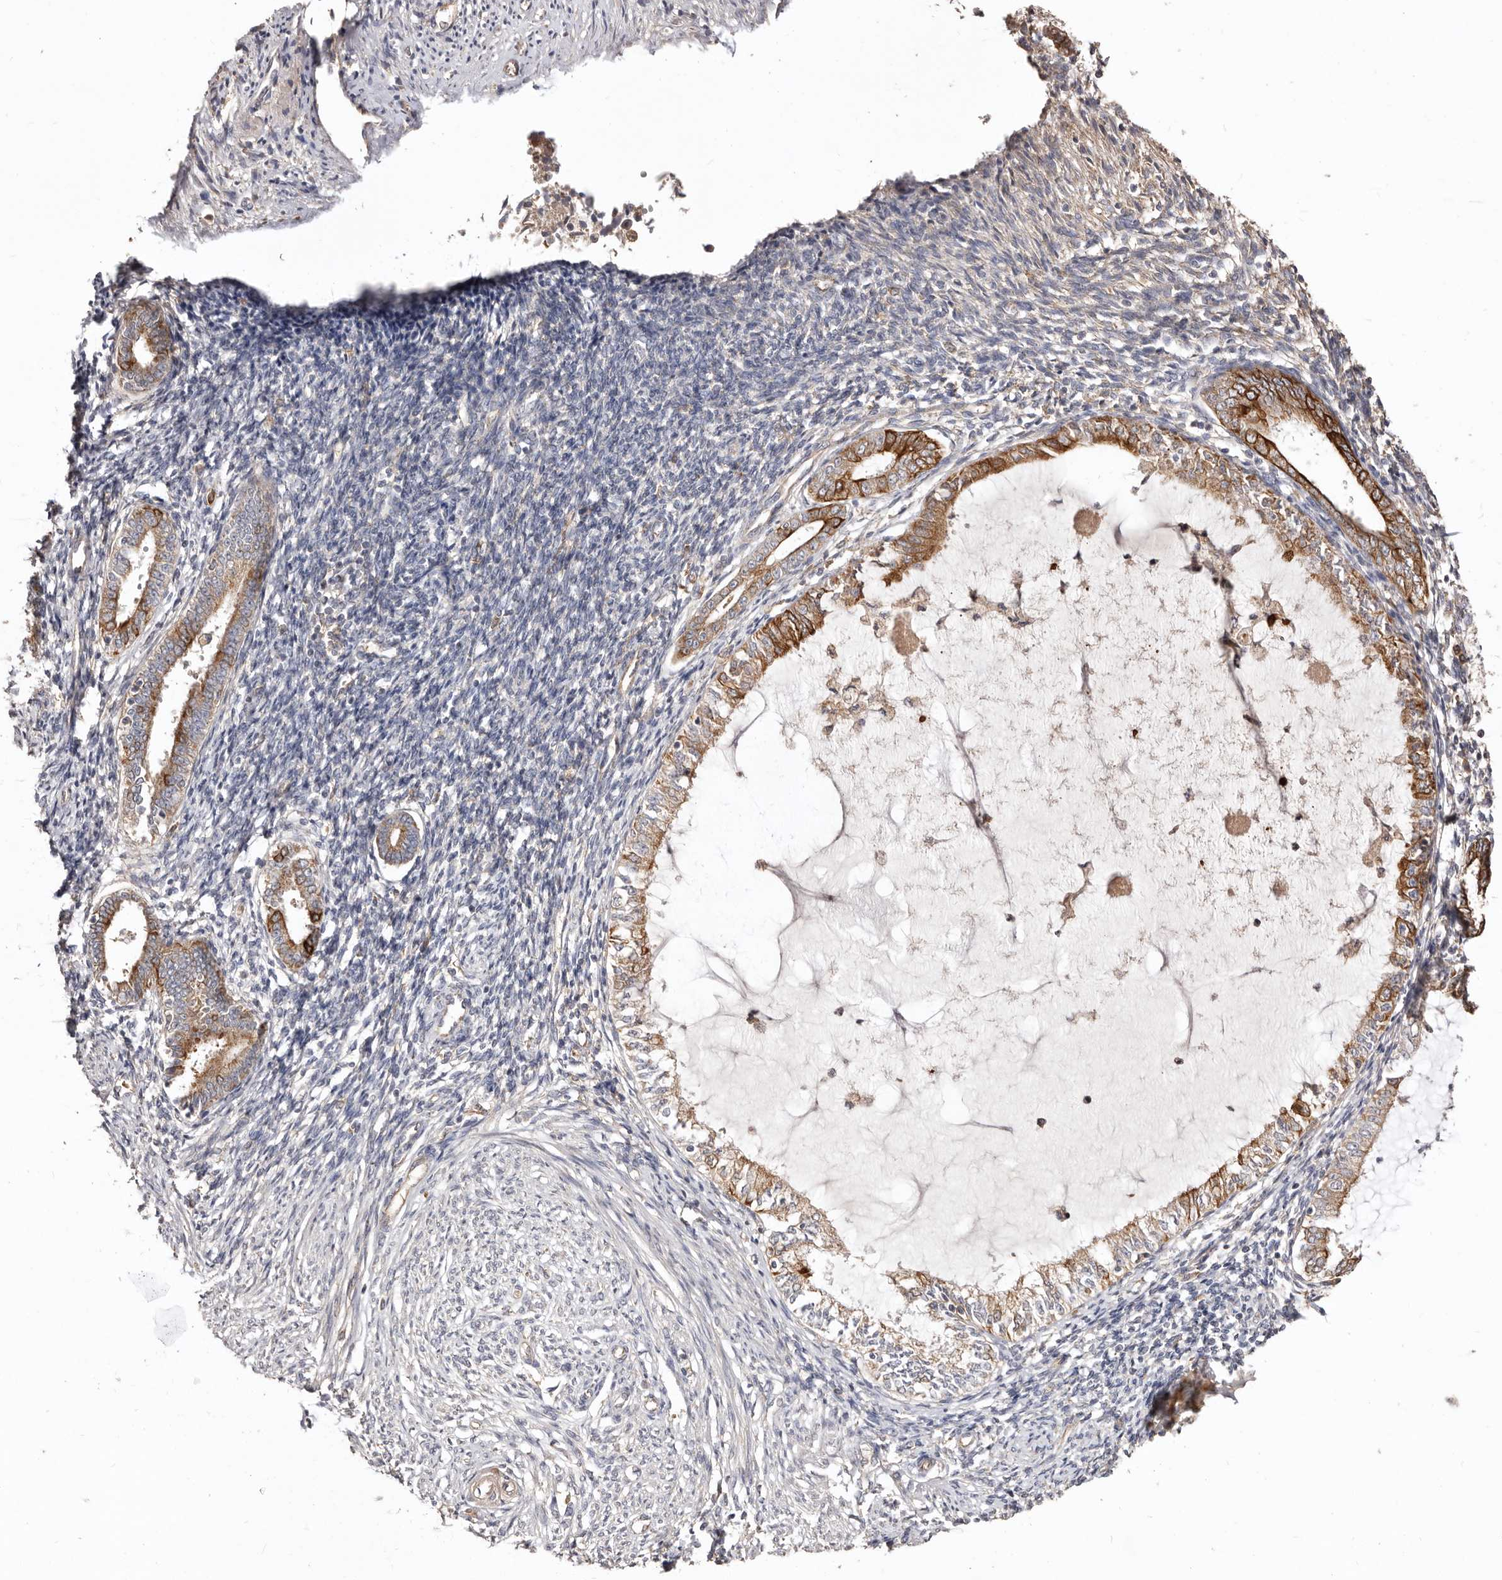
{"staining": {"intensity": "weak", "quantity": "<25%", "location": "cytoplasmic/membranous"}, "tissue": "endometrium", "cell_type": "Cells in endometrial stroma", "image_type": "normal", "snomed": [{"axis": "morphology", "description": "Normal tissue, NOS"}, {"axis": "topography", "description": "Endometrium"}], "caption": "Immunohistochemical staining of benign endometrium exhibits no significant expression in cells in endometrial stroma.", "gene": "LRRC25", "patient": {"sex": "female", "age": 56}}